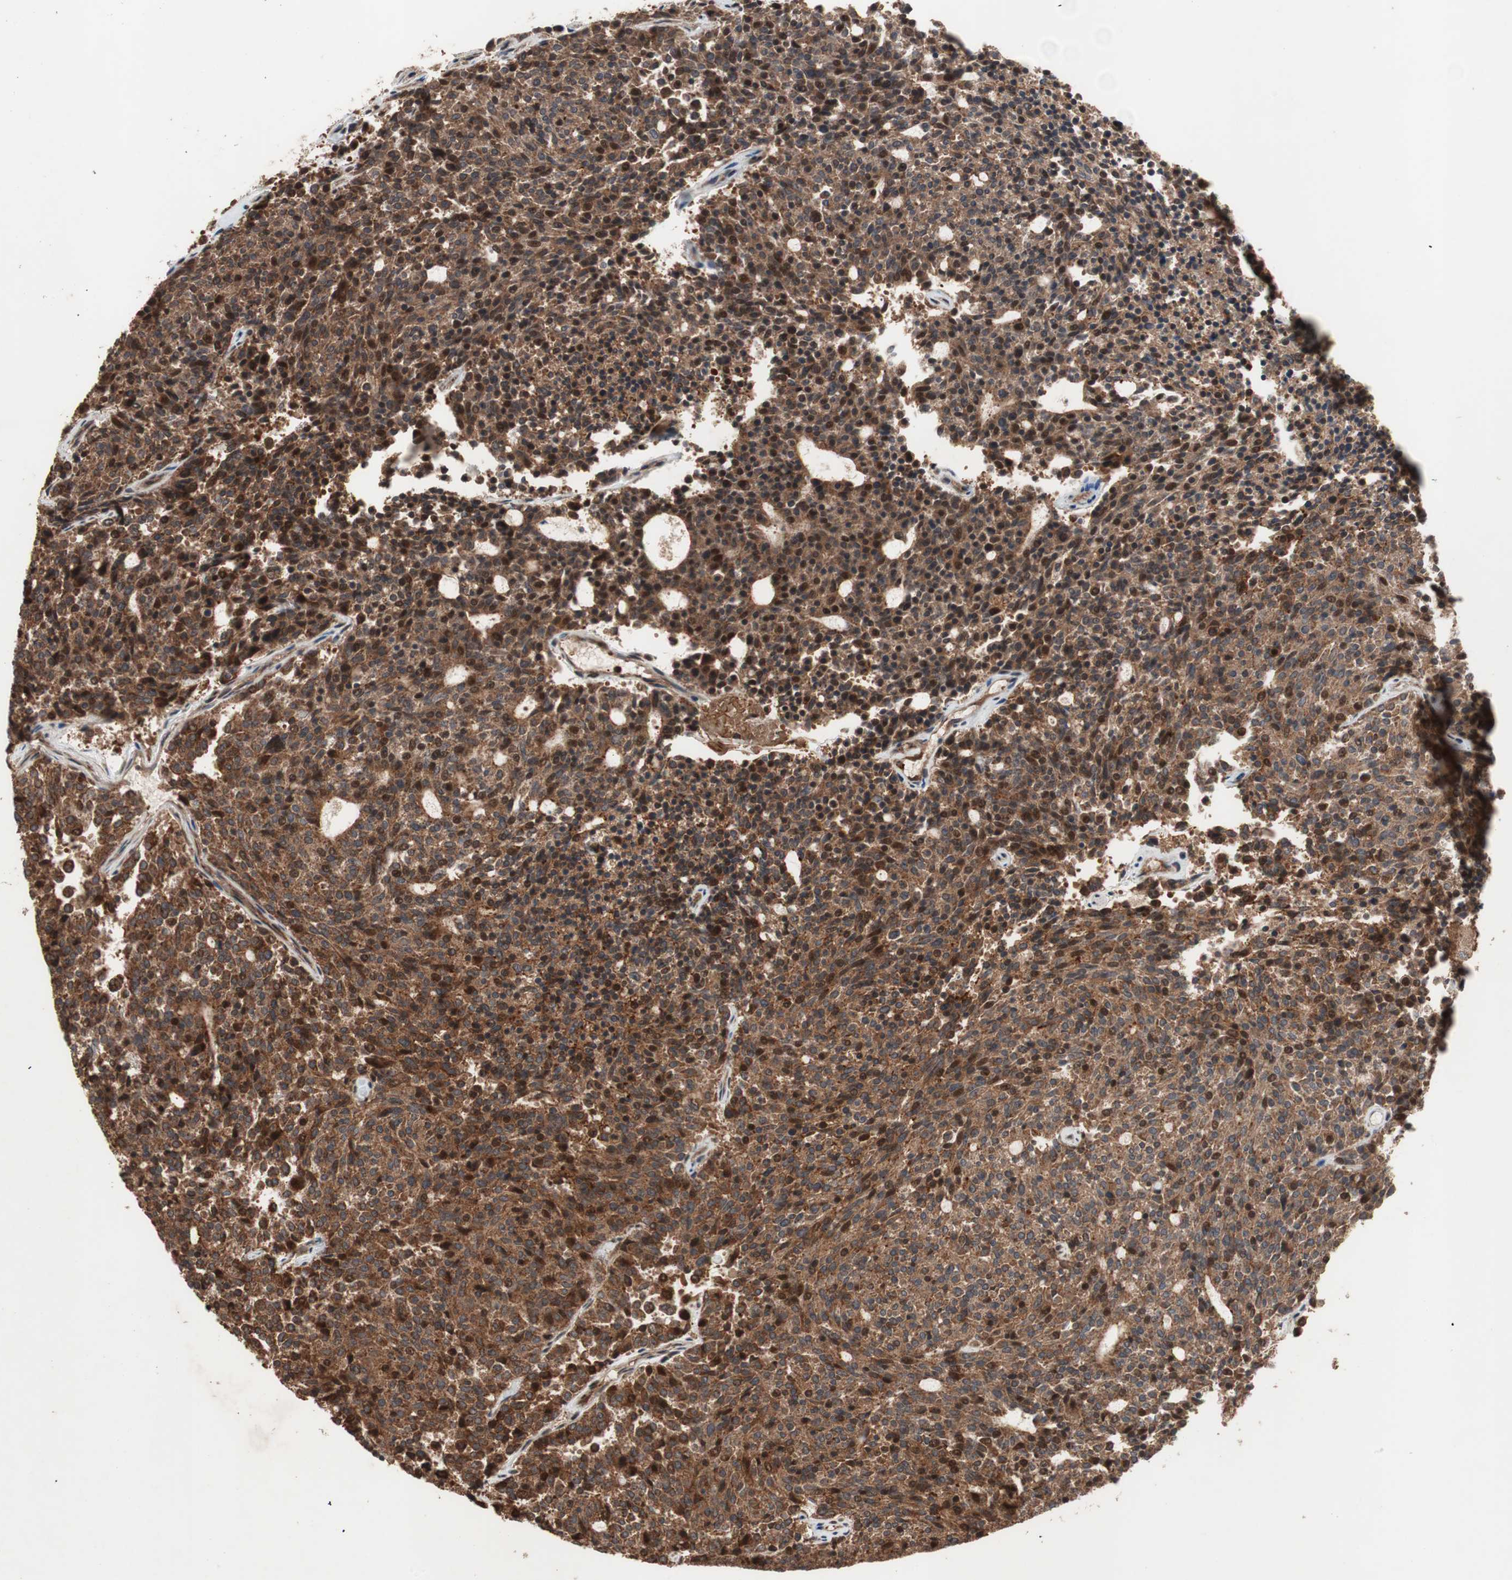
{"staining": {"intensity": "strong", "quantity": ">75%", "location": "cytoplasmic/membranous"}, "tissue": "carcinoid", "cell_type": "Tumor cells", "image_type": "cancer", "snomed": [{"axis": "morphology", "description": "Carcinoid, malignant, NOS"}, {"axis": "topography", "description": "Pancreas"}], "caption": "High-magnification brightfield microscopy of carcinoid stained with DAB (3,3'-diaminobenzidine) (brown) and counterstained with hematoxylin (blue). tumor cells exhibit strong cytoplasmic/membranous expression is identified in about>75% of cells.", "gene": "RAB1A", "patient": {"sex": "female", "age": 54}}